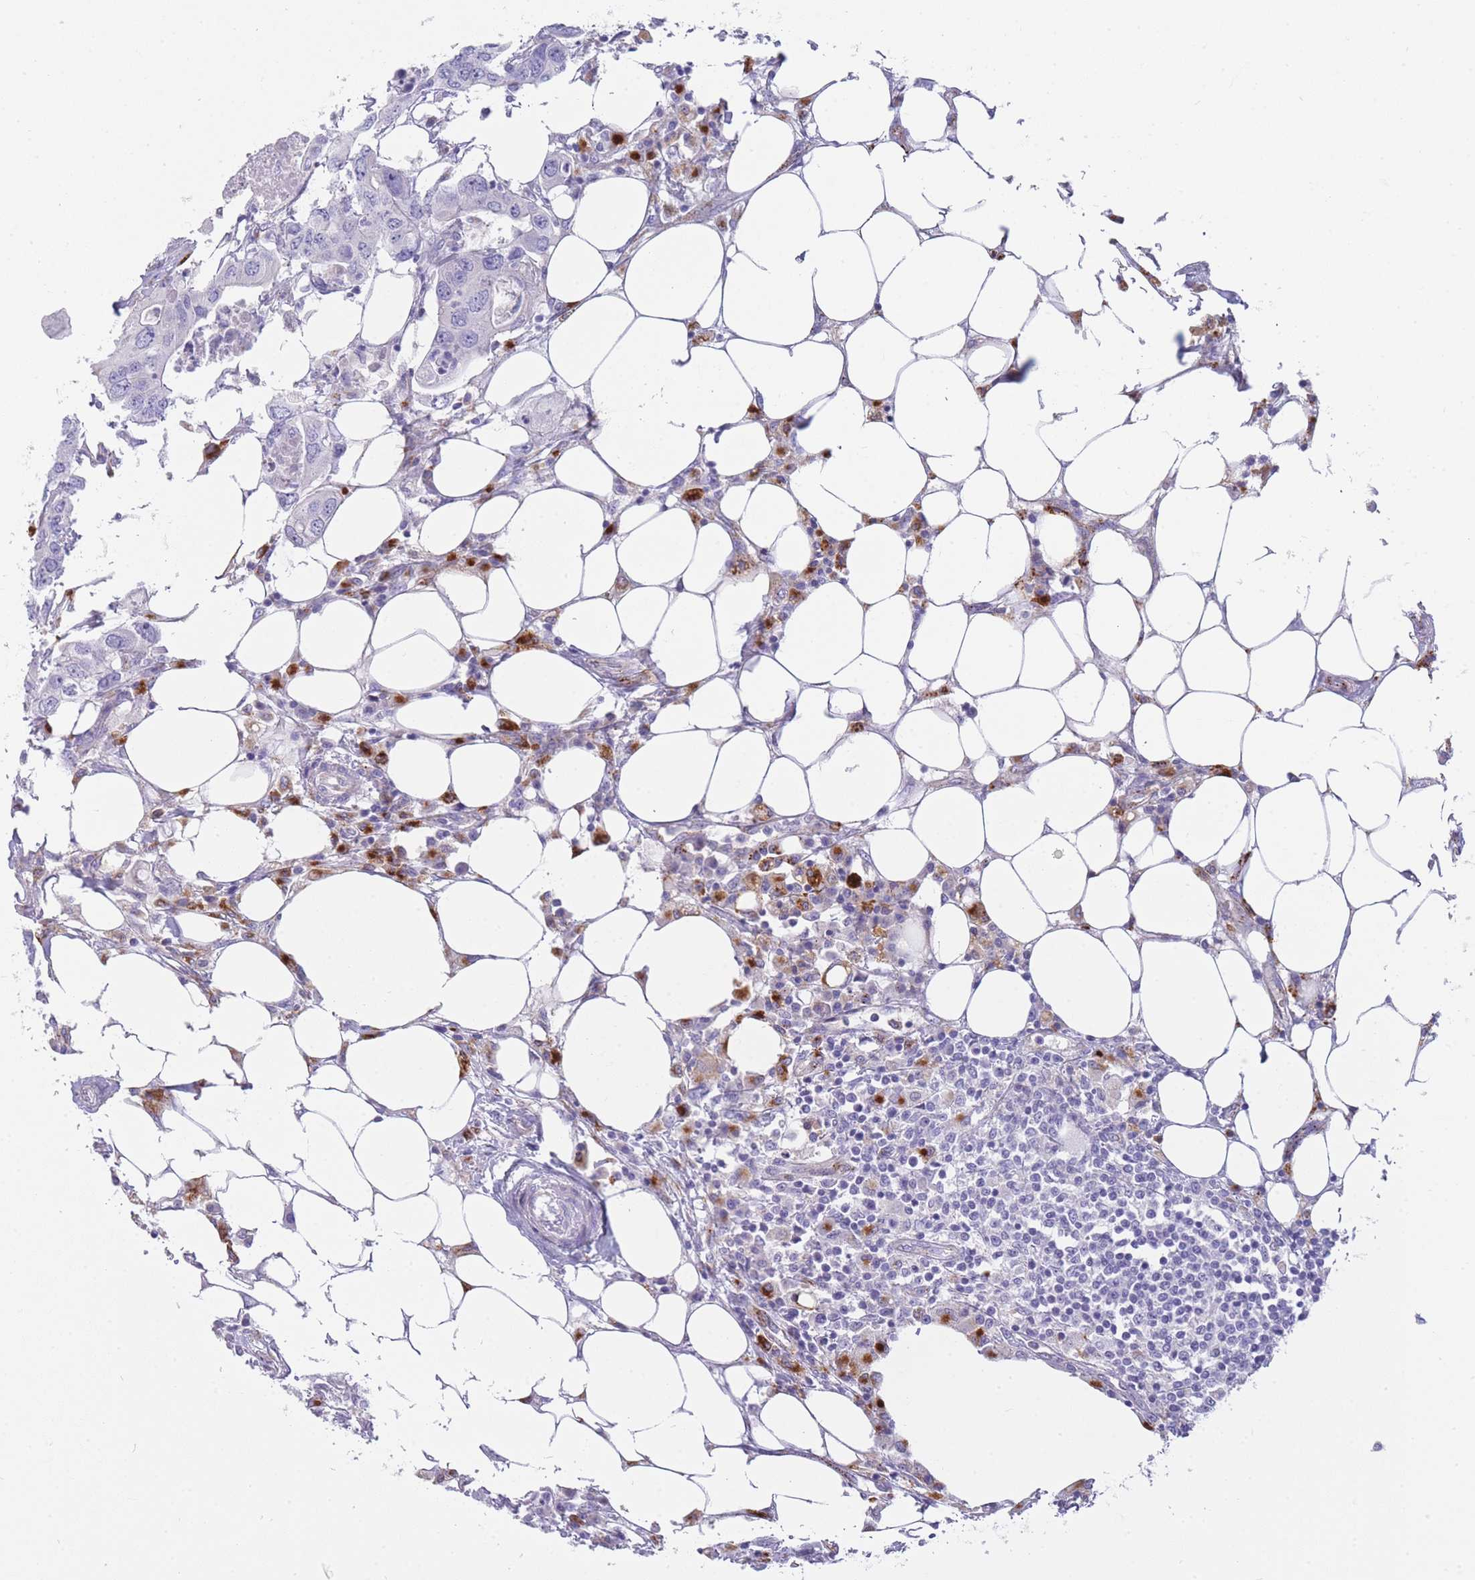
{"staining": {"intensity": "negative", "quantity": "none", "location": "none"}, "tissue": "colorectal cancer", "cell_type": "Tumor cells", "image_type": "cancer", "snomed": [{"axis": "morphology", "description": "Adenocarcinoma, NOS"}, {"axis": "topography", "description": "Colon"}], "caption": "This is an immunohistochemistry photomicrograph of colorectal adenocarcinoma. There is no staining in tumor cells.", "gene": "GAA", "patient": {"sex": "male", "age": 71}}